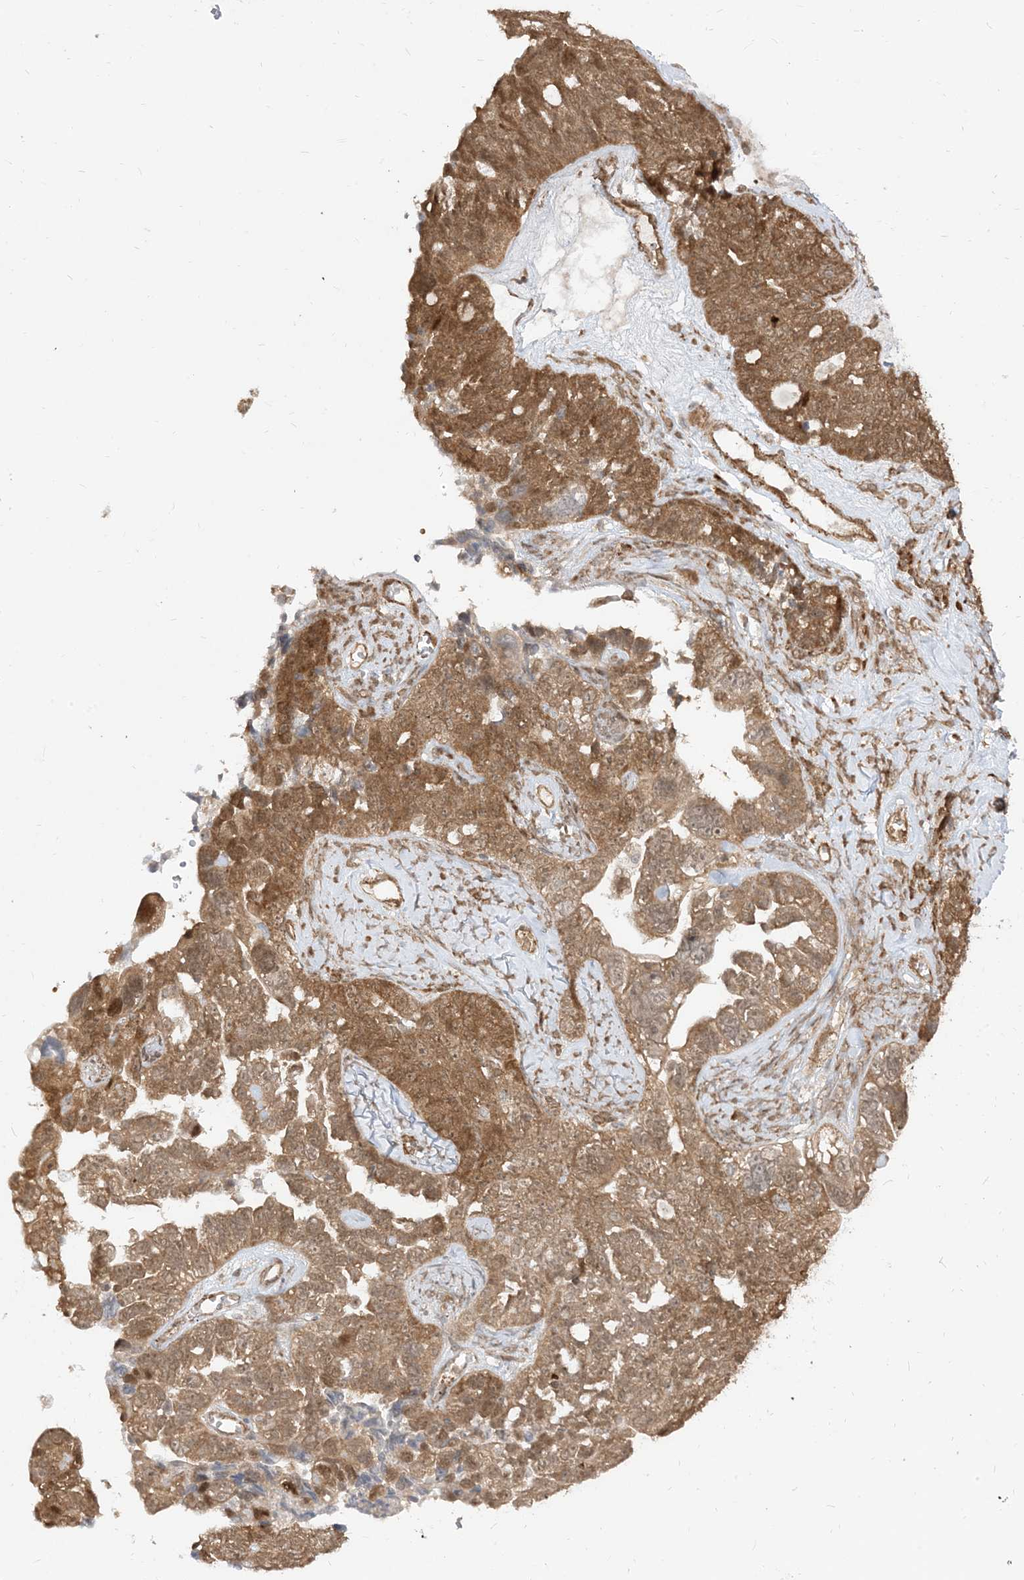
{"staining": {"intensity": "moderate", "quantity": ">75%", "location": "cytoplasmic/membranous,nuclear"}, "tissue": "ovarian cancer", "cell_type": "Tumor cells", "image_type": "cancer", "snomed": [{"axis": "morphology", "description": "Cystadenocarcinoma, serous, NOS"}, {"axis": "topography", "description": "Ovary"}], "caption": "A high-resolution micrograph shows immunohistochemistry staining of serous cystadenocarcinoma (ovarian), which reveals moderate cytoplasmic/membranous and nuclear staining in approximately >75% of tumor cells.", "gene": "TBCC", "patient": {"sex": "female", "age": 79}}